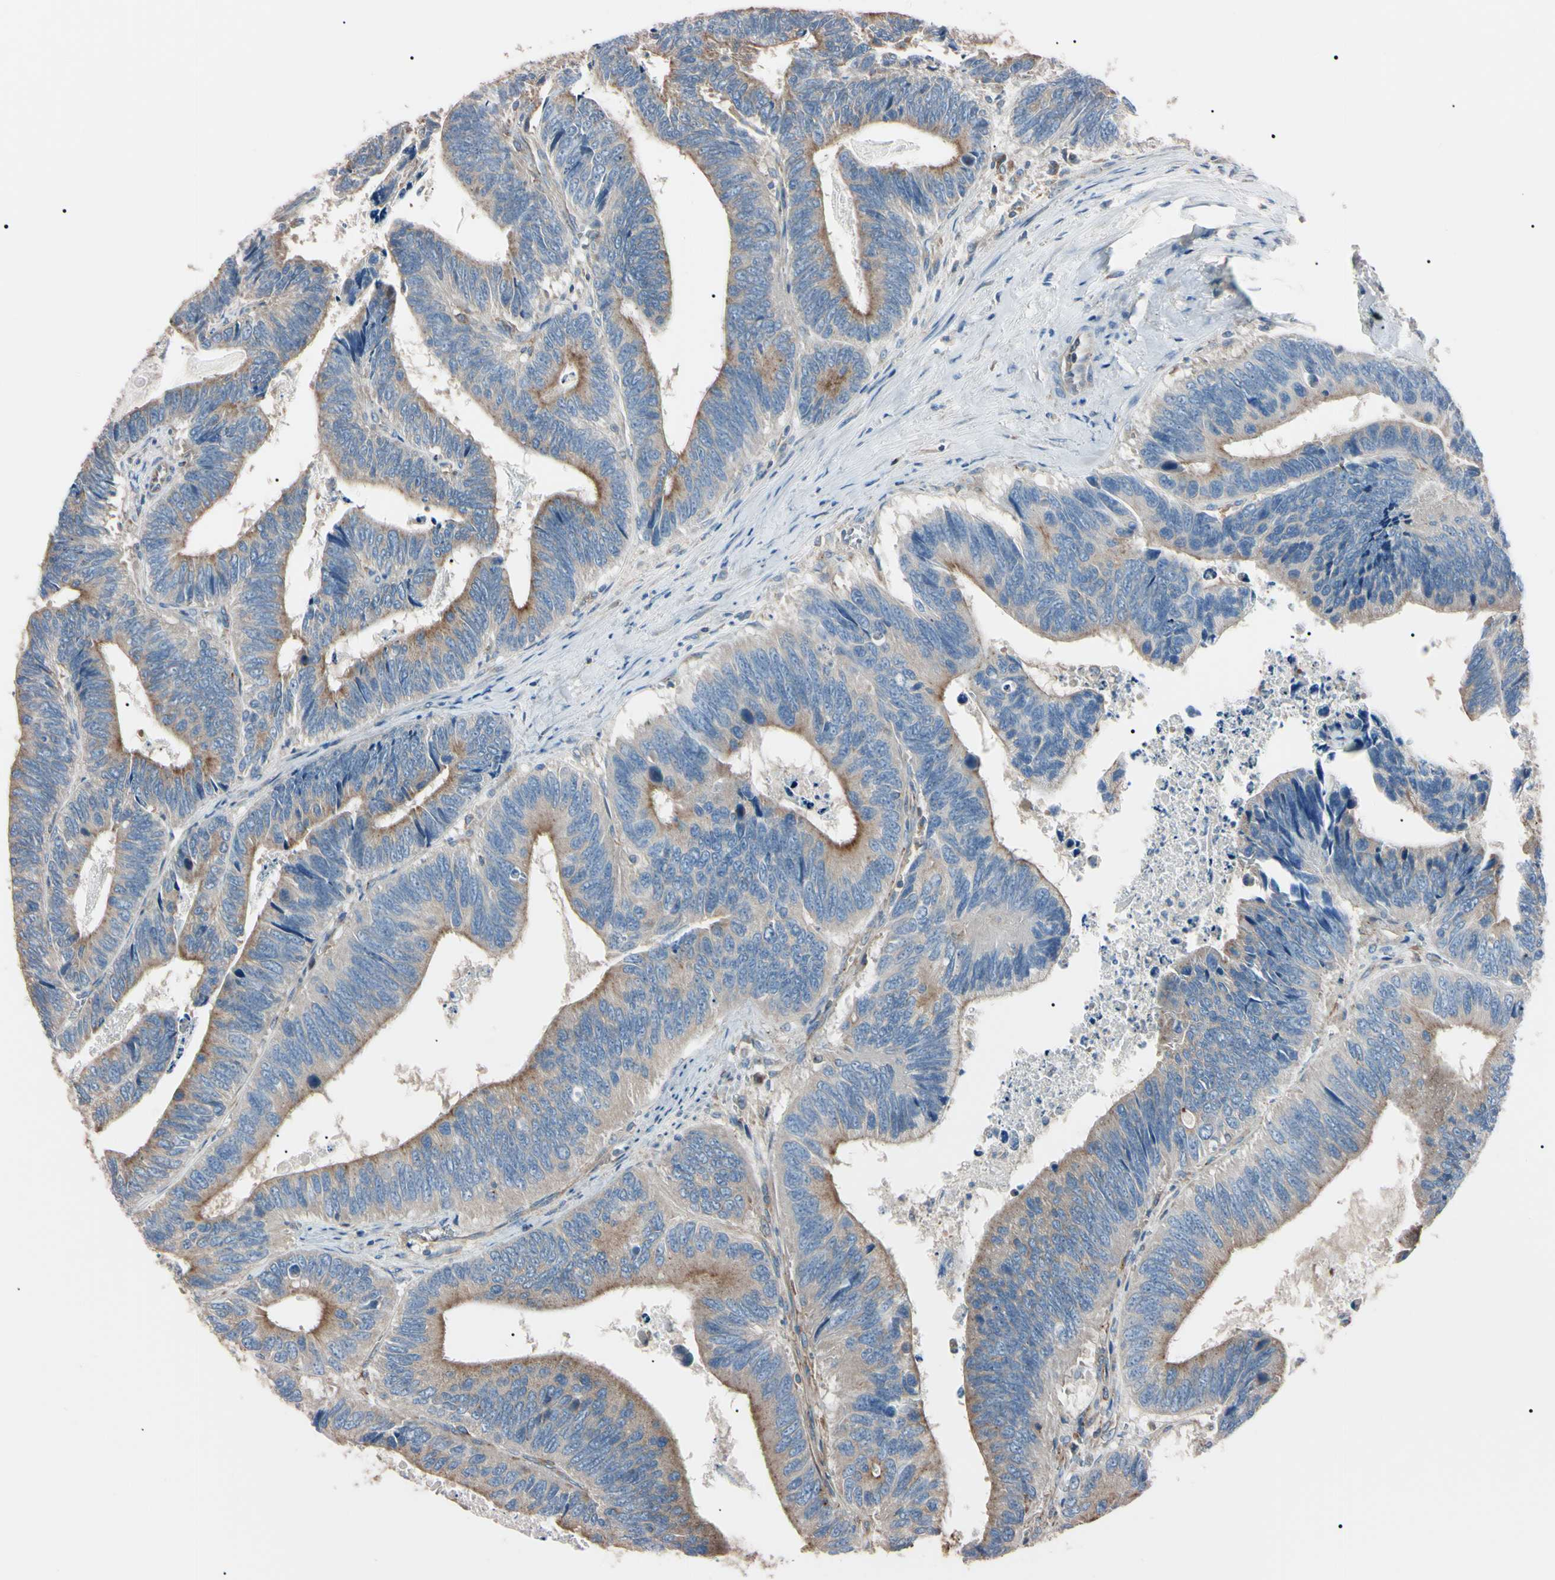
{"staining": {"intensity": "weak", "quantity": ">75%", "location": "cytoplasmic/membranous"}, "tissue": "colorectal cancer", "cell_type": "Tumor cells", "image_type": "cancer", "snomed": [{"axis": "morphology", "description": "Adenocarcinoma, NOS"}, {"axis": "topography", "description": "Colon"}], "caption": "This histopathology image exhibits IHC staining of adenocarcinoma (colorectal), with low weak cytoplasmic/membranous expression in approximately >75% of tumor cells.", "gene": "PRKACA", "patient": {"sex": "male", "age": 72}}